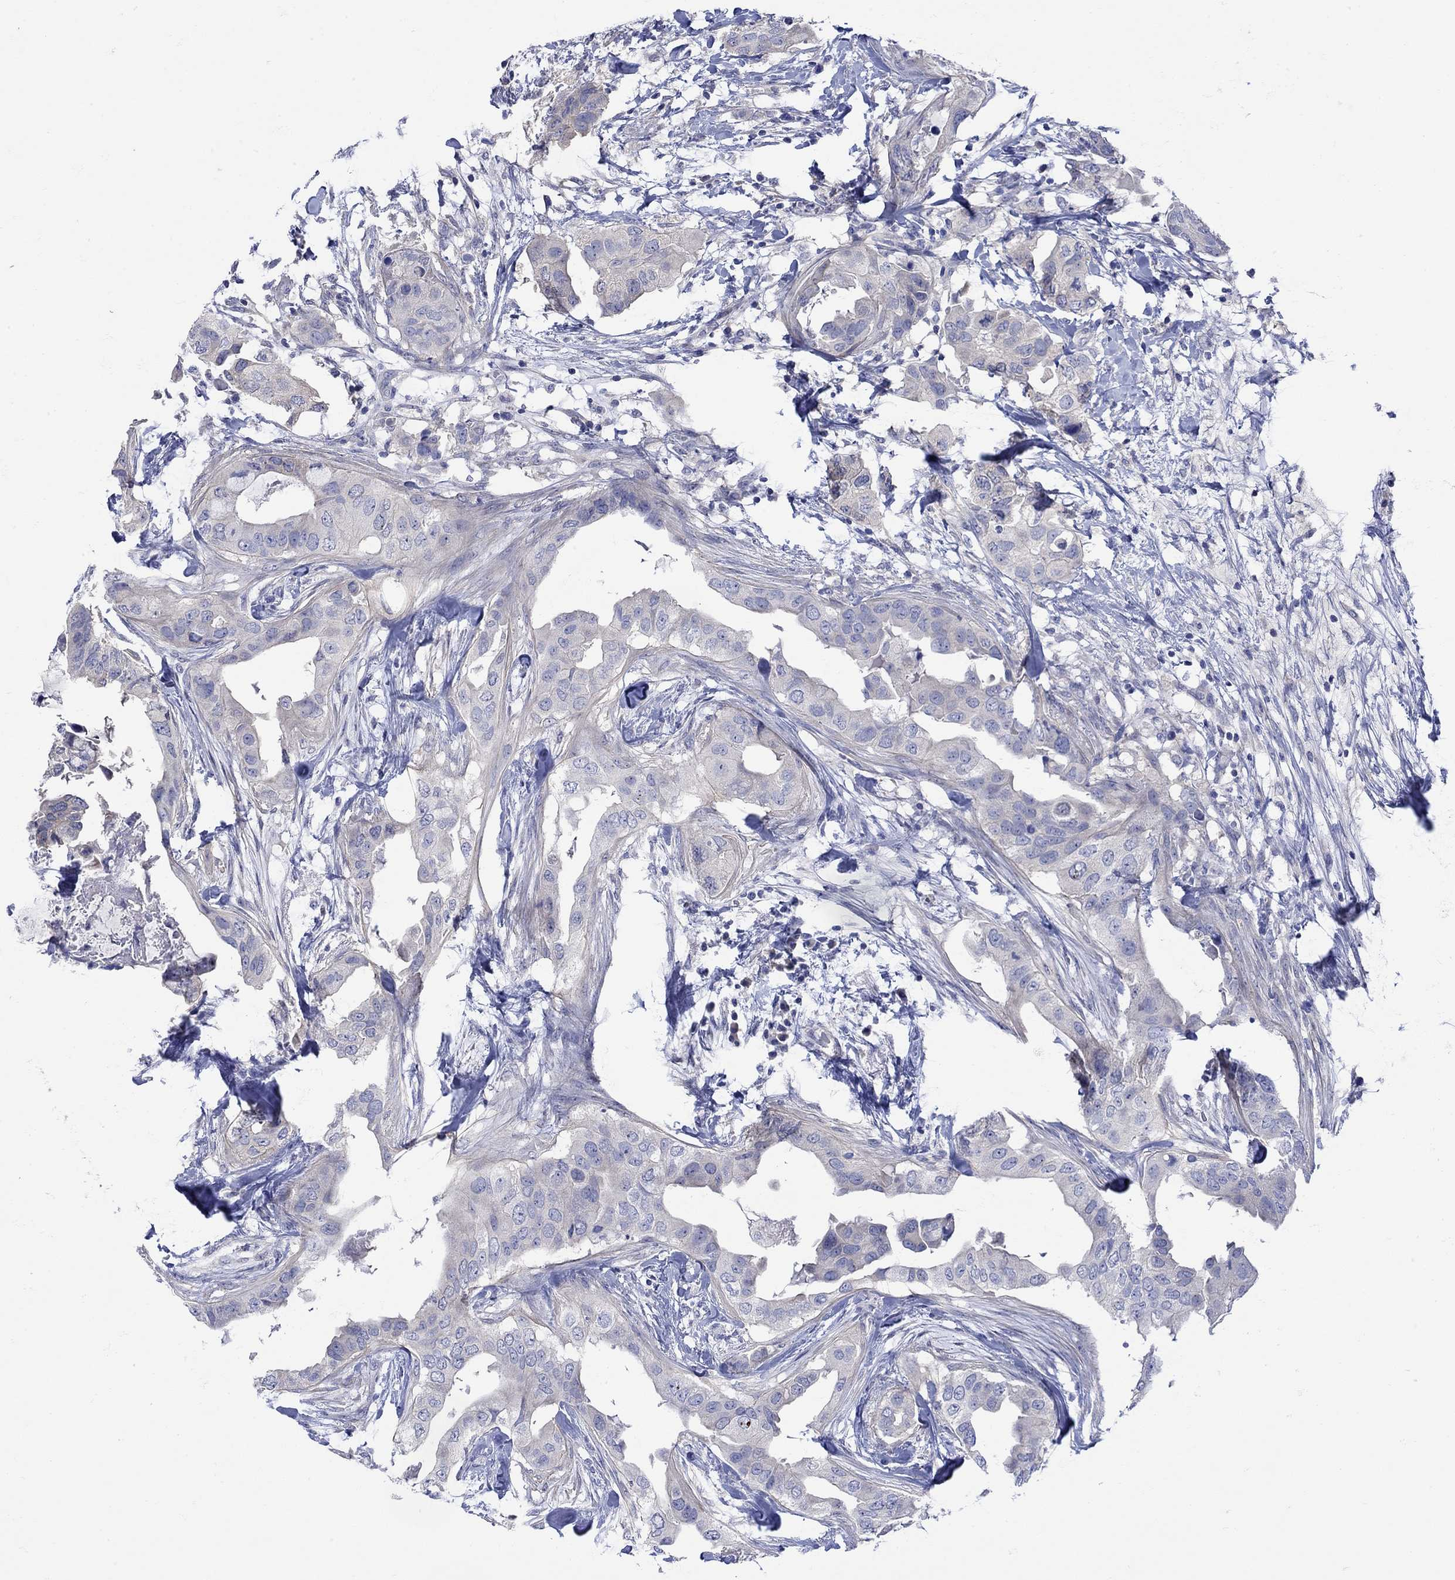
{"staining": {"intensity": "negative", "quantity": "none", "location": "none"}, "tissue": "breast cancer", "cell_type": "Tumor cells", "image_type": "cancer", "snomed": [{"axis": "morphology", "description": "Normal tissue, NOS"}, {"axis": "morphology", "description": "Duct carcinoma"}, {"axis": "topography", "description": "Breast"}], "caption": "The photomicrograph exhibits no significant positivity in tumor cells of breast intraductal carcinoma.", "gene": "MSI1", "patient": {"sex": "female", "age": 40}}